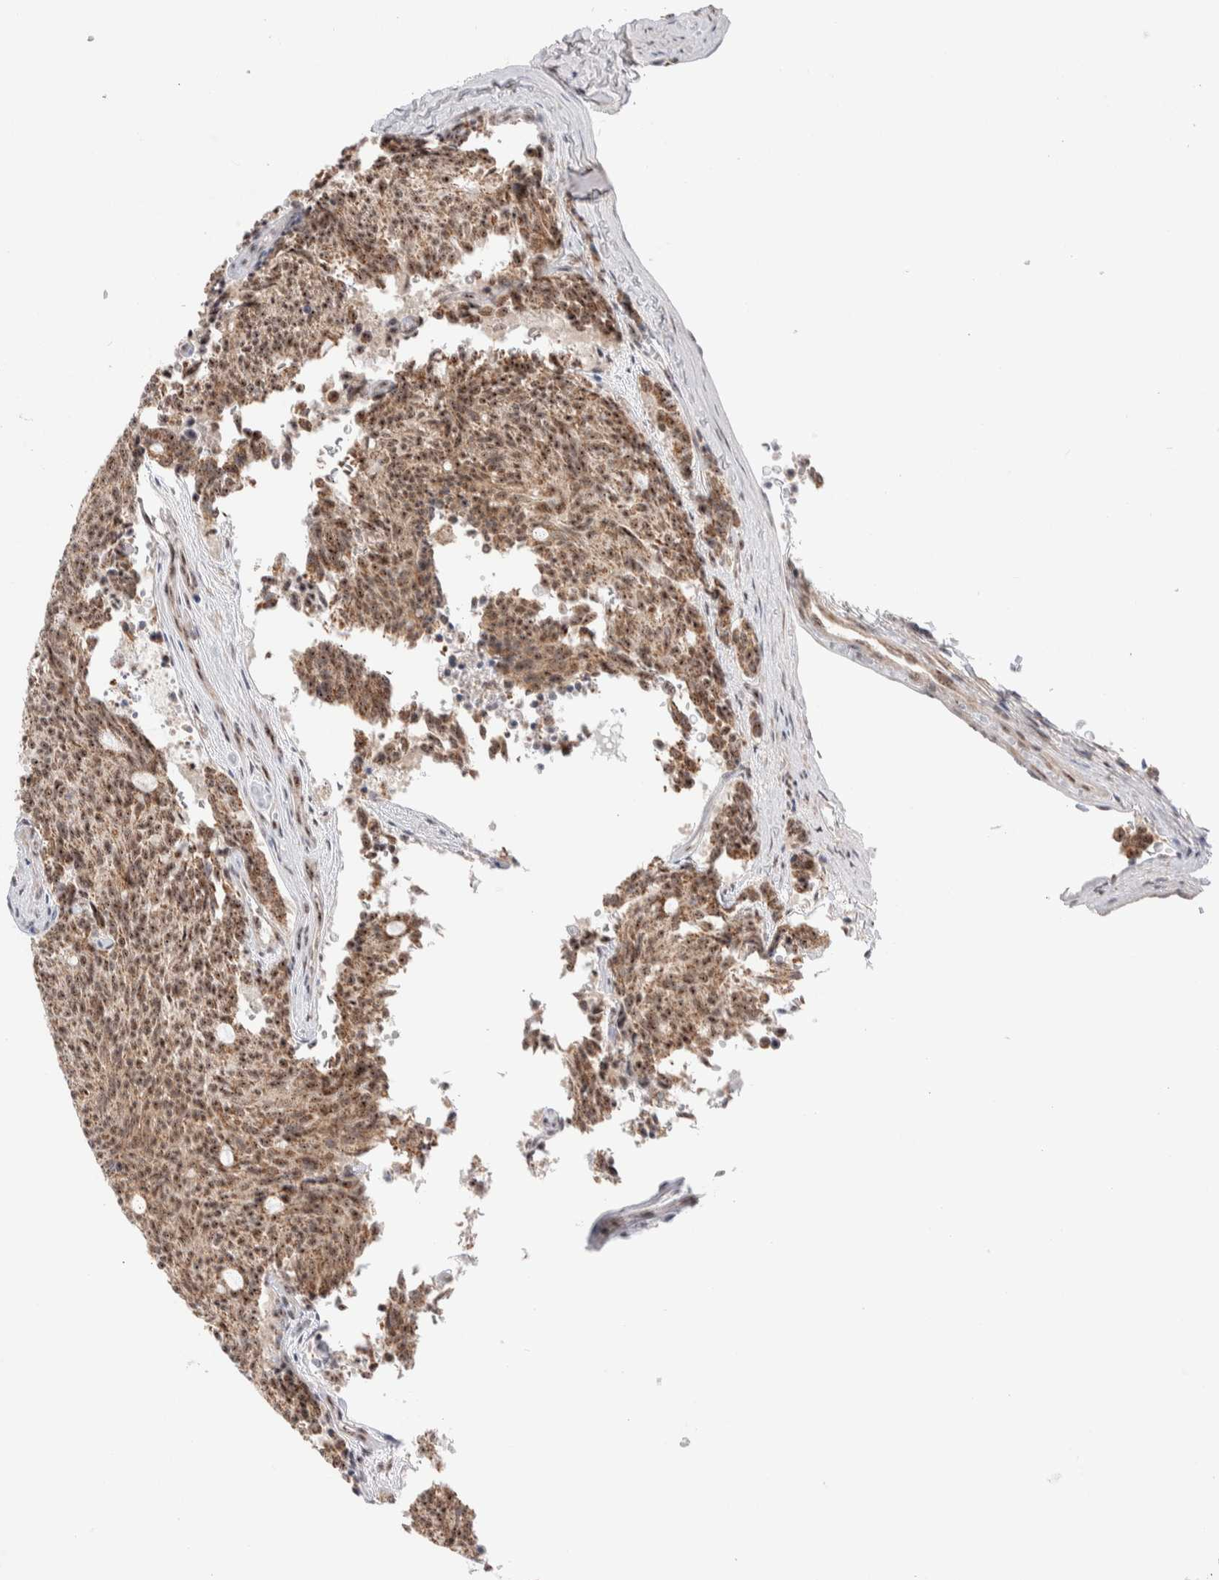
{"staining": {"intensity": "moderate", "quantity": ">75%", "location": "cytoplasmic/membranous,nuclear"}, "tissue": "carcinoid", "cell_type": "Tumor cells", "image_type": "cancer", "snomed": [{"axis": "morphology", "description": "Carcinoid, malignant, NOS"}, {"axis": "topography", "description": "Pancreas"}], "caption": "Moderate cytoplasmic/membranous and nuclear protein positivity is identified in approximately >75% of tumor cells in carcinoid (malignant).", "gene": "ZNF695", "patient": {"sex": "female", "age": 54}}